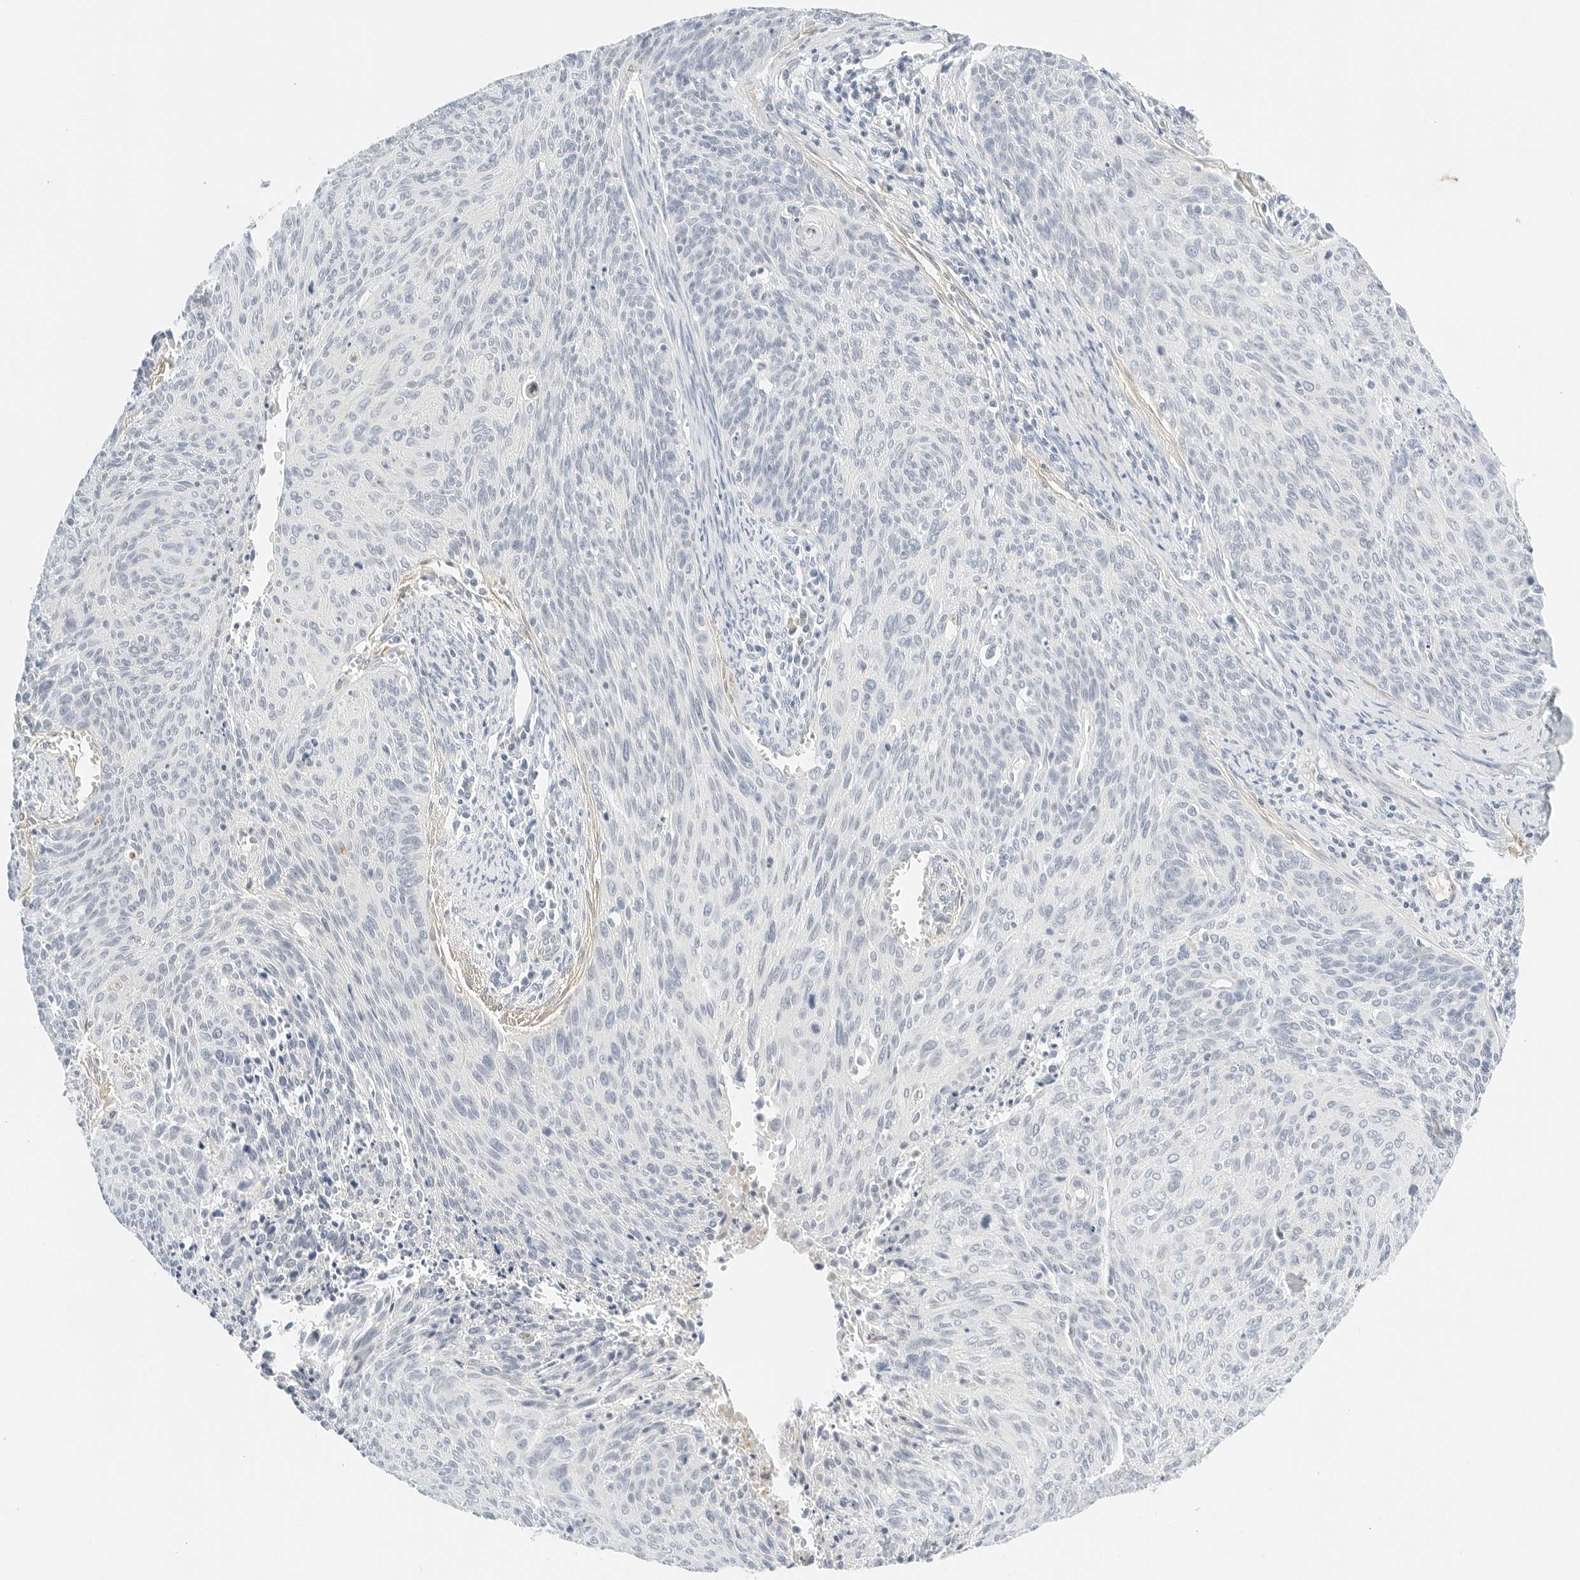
{"staining": {"intensity": "negative", "quantity": "none", "location": "none"}, "tissue": "cervical cancer", "cell_type": "Tumor cells", "image_type": "cancer", "snomed": [{"axis": "morphology", "description": "Squamous cell carcinoma, NOS"}, {"axis": "topography", "description": "Cervix"}], "caption": "A high-resolution image shows IHC staining of cervical squamous cell carcinoma, which exhibits no significant positivity in tumor cells.", "gene": "PKDCC", "patient": {"sex": "female", "age": 55}}